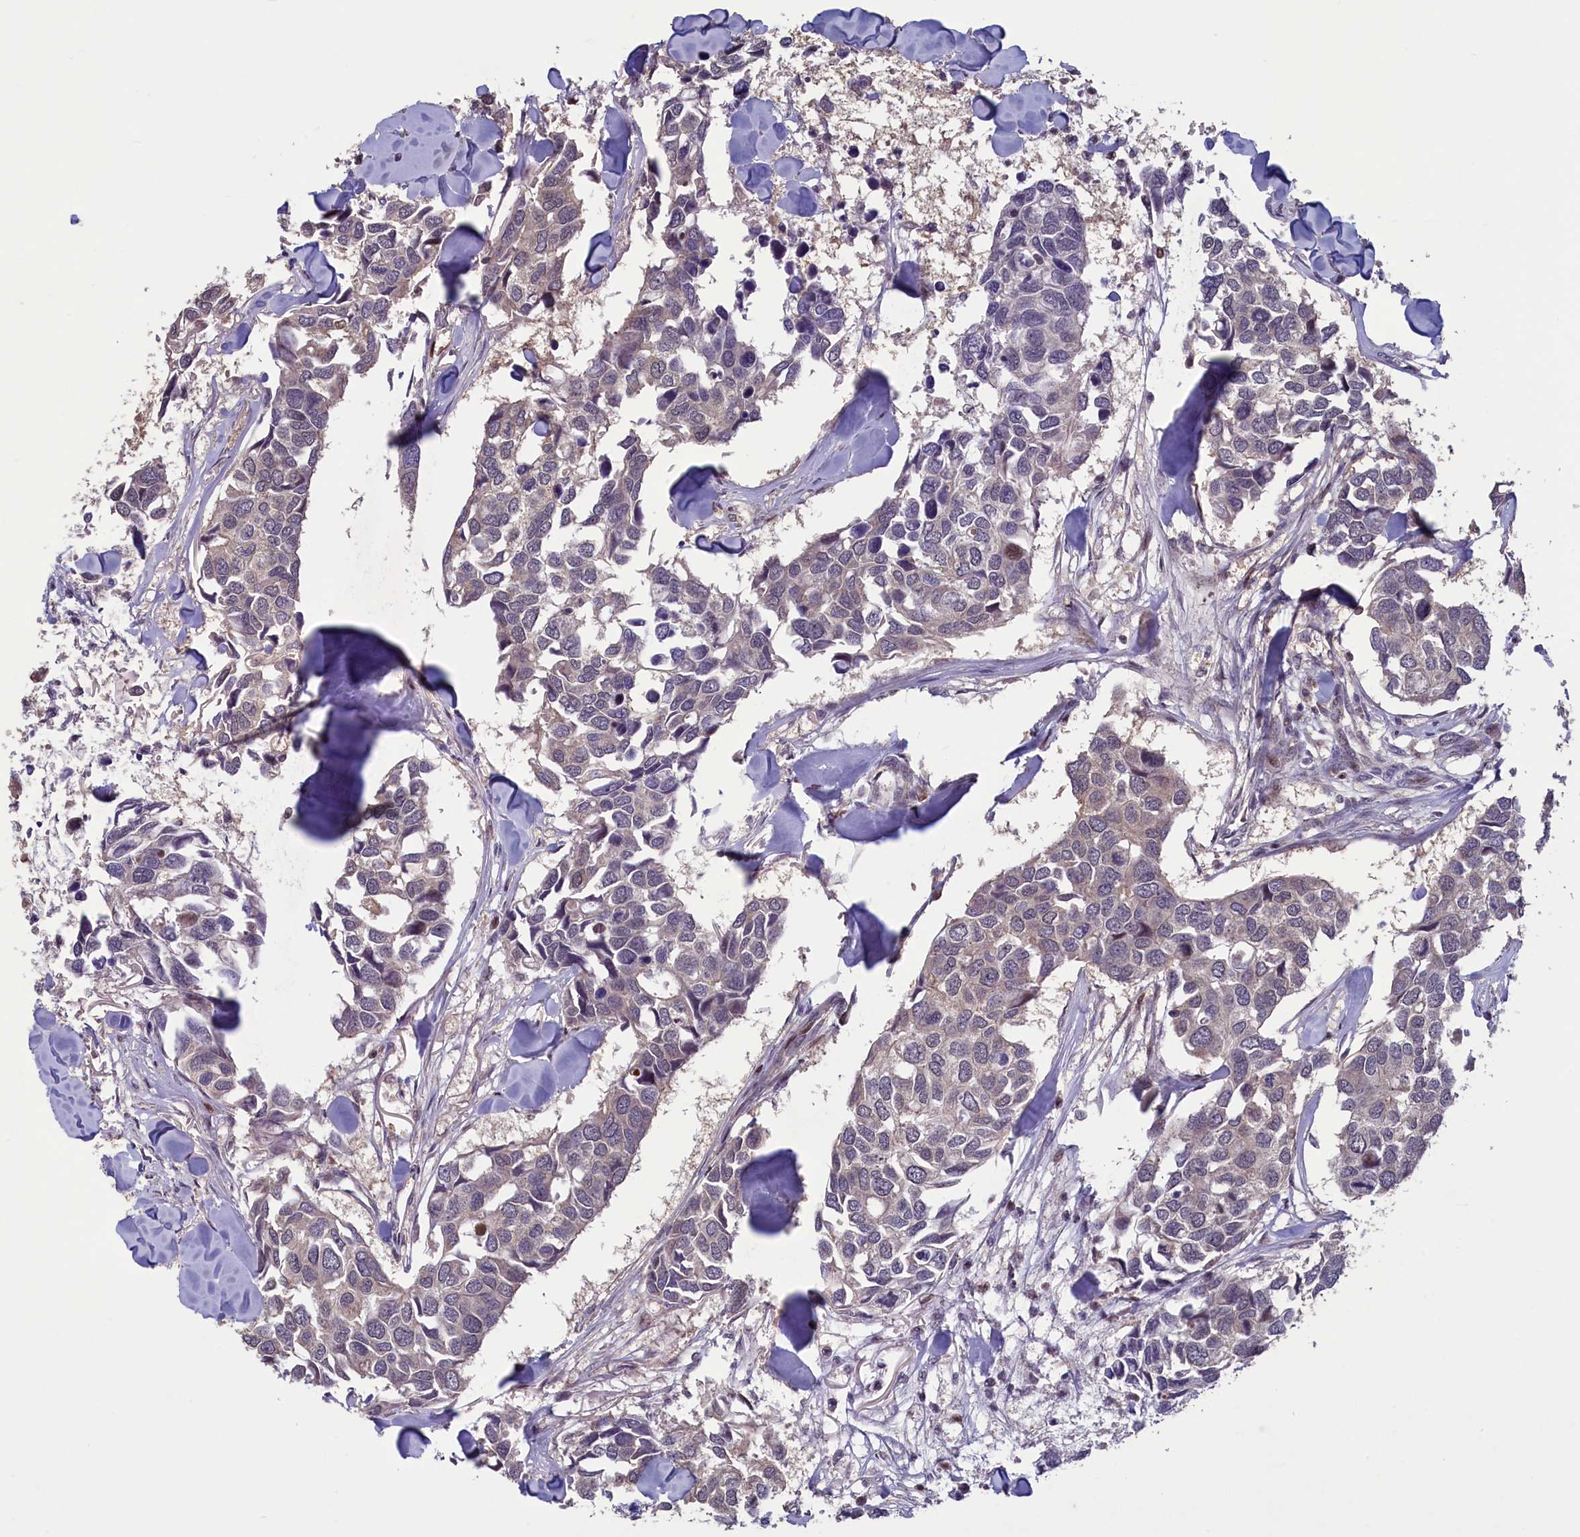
{"staining": {"intensity": "weak", "quantity": "<25%", "location": "cytoplasmic/membranous"}, "tissue": "breast cancer", "cell_type": "Tumor cells", "image_type": "cancer", "snomed": [{"axis": "morphology", "description": "Duct carcinoma"}, {"axis": "topography", "description": "Breast"}], "caption": "DAB (3,3'-diaminobenzidine) immunohistochemical staining of human breast cancer (infiltrating ductal carcinoma) shows no significant positivity in tumor cells. (DAB (3,3'-diaminobenzidine) immunohistochemistry (IHC), high magnification).", "gene": "NUBP1", "patient": {"sex": "female", "age": 83}}